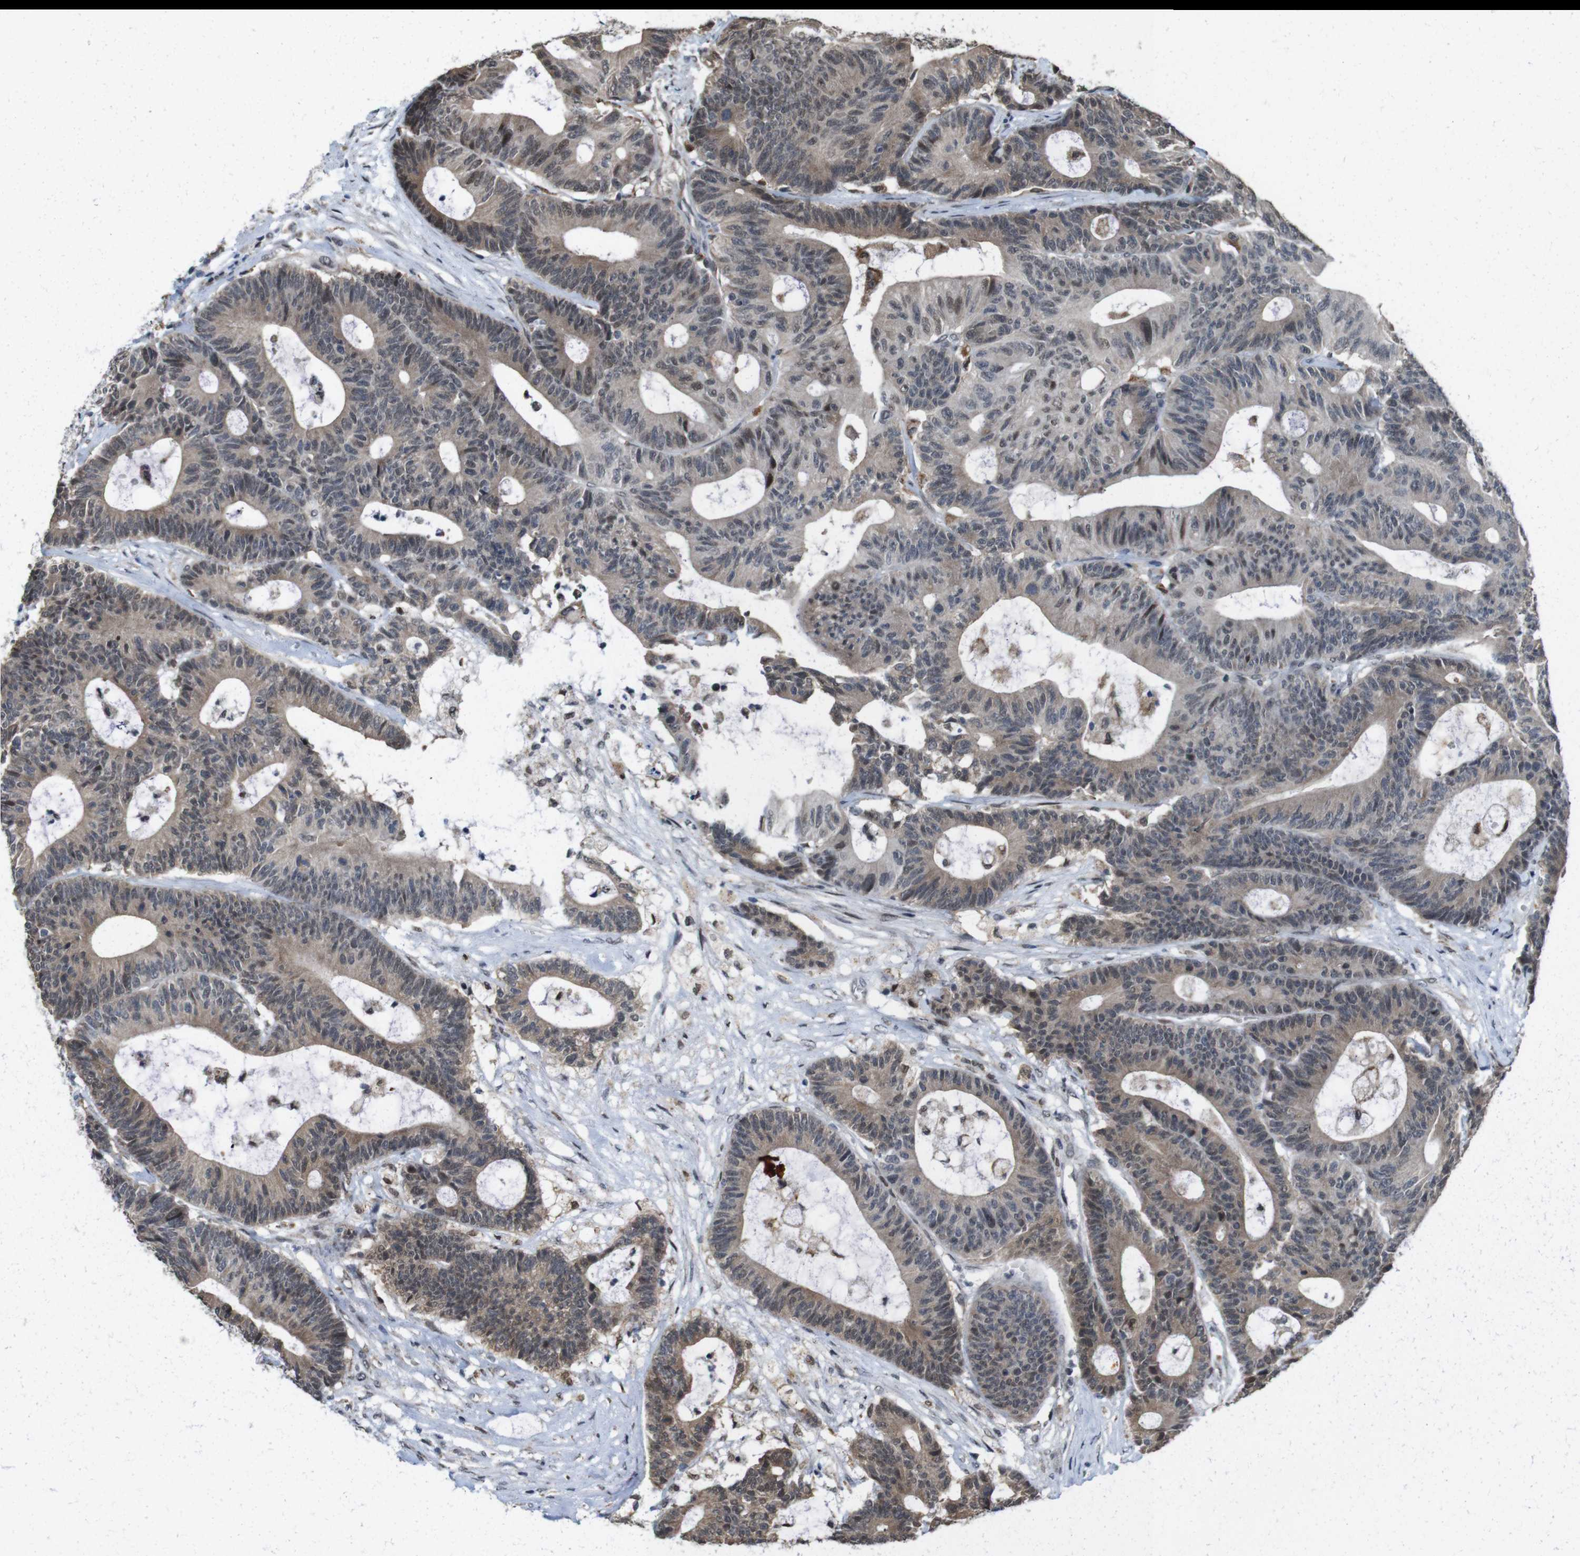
{"staining": {"intensity": "moderate", "quantity": ">75%", "location": "cytoplasmic/membranous,nuclear"}, "tissue": "colorectal cancer", "cell_type": "Tumor cells", "image_type": "cancer", "snomed": [{"axis": "morphology", "description": "Adenocarcinoma, NOS"}, {"axis": "topography", "description": "Colon"}], "caption": "A brown stain highlights moderate cytoplasmic/membranous and nuclear expression of a protein in colorectal cancer (adenocarcinoma) tumor cells.", "gene": "PNMA8A", "patient": {"sex": "female", "age": 84}}